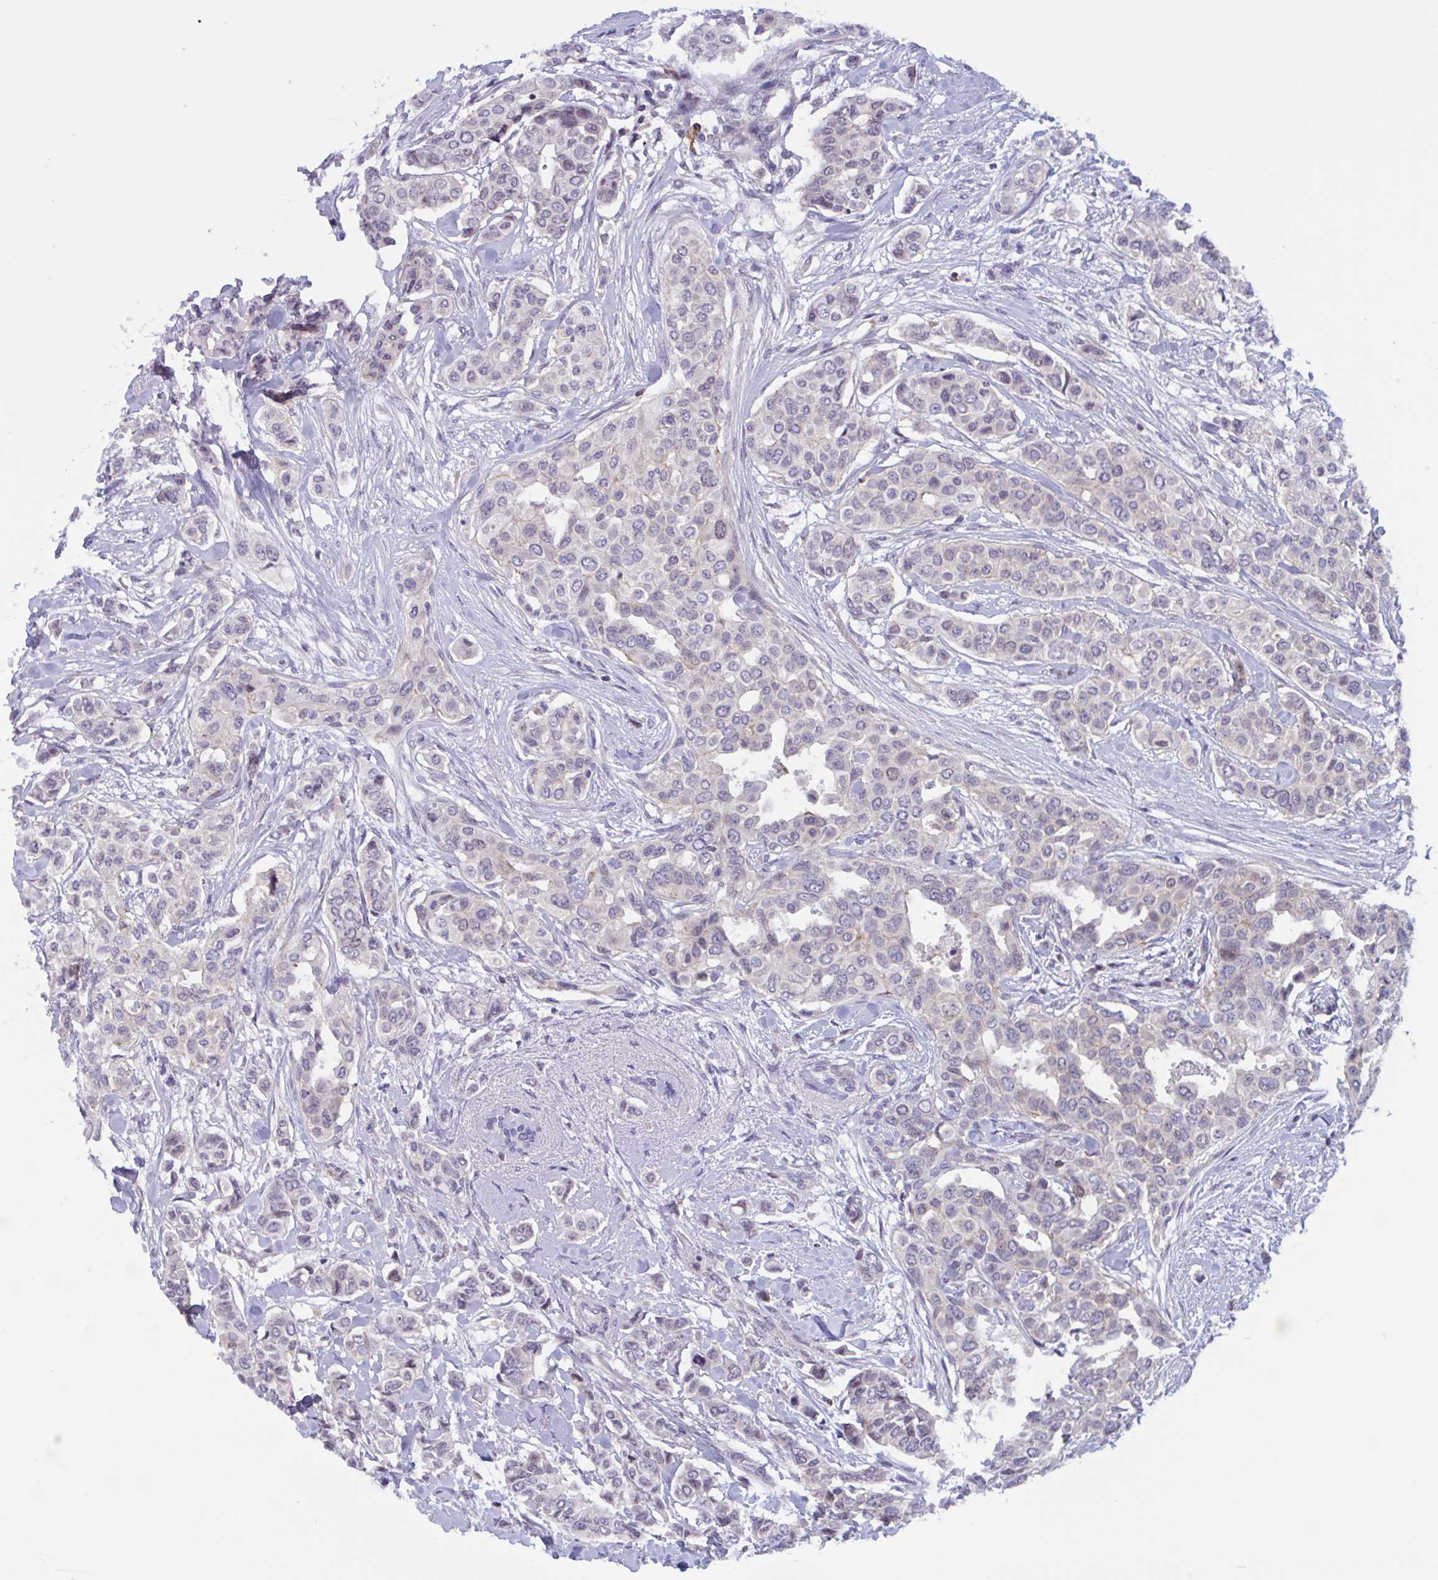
{"staining": {"intensity": "negative", "quantity": "none", "location": "none"}, "tissue": "breast cancer", "cell_type": "Tumor cells", "image_type": "cancer", "snomed": [{"axis": "morphology", "description": "Lobular carcinoma"}, {"axis": "topography", "description": "Breast"}], "caption": "Protein analysis of breast cancer (lobular carcinoma) exhibits no significant positivity in tumor cells.", "gene": "SNX11", "patient": {"sex": "female", "age": 51}}